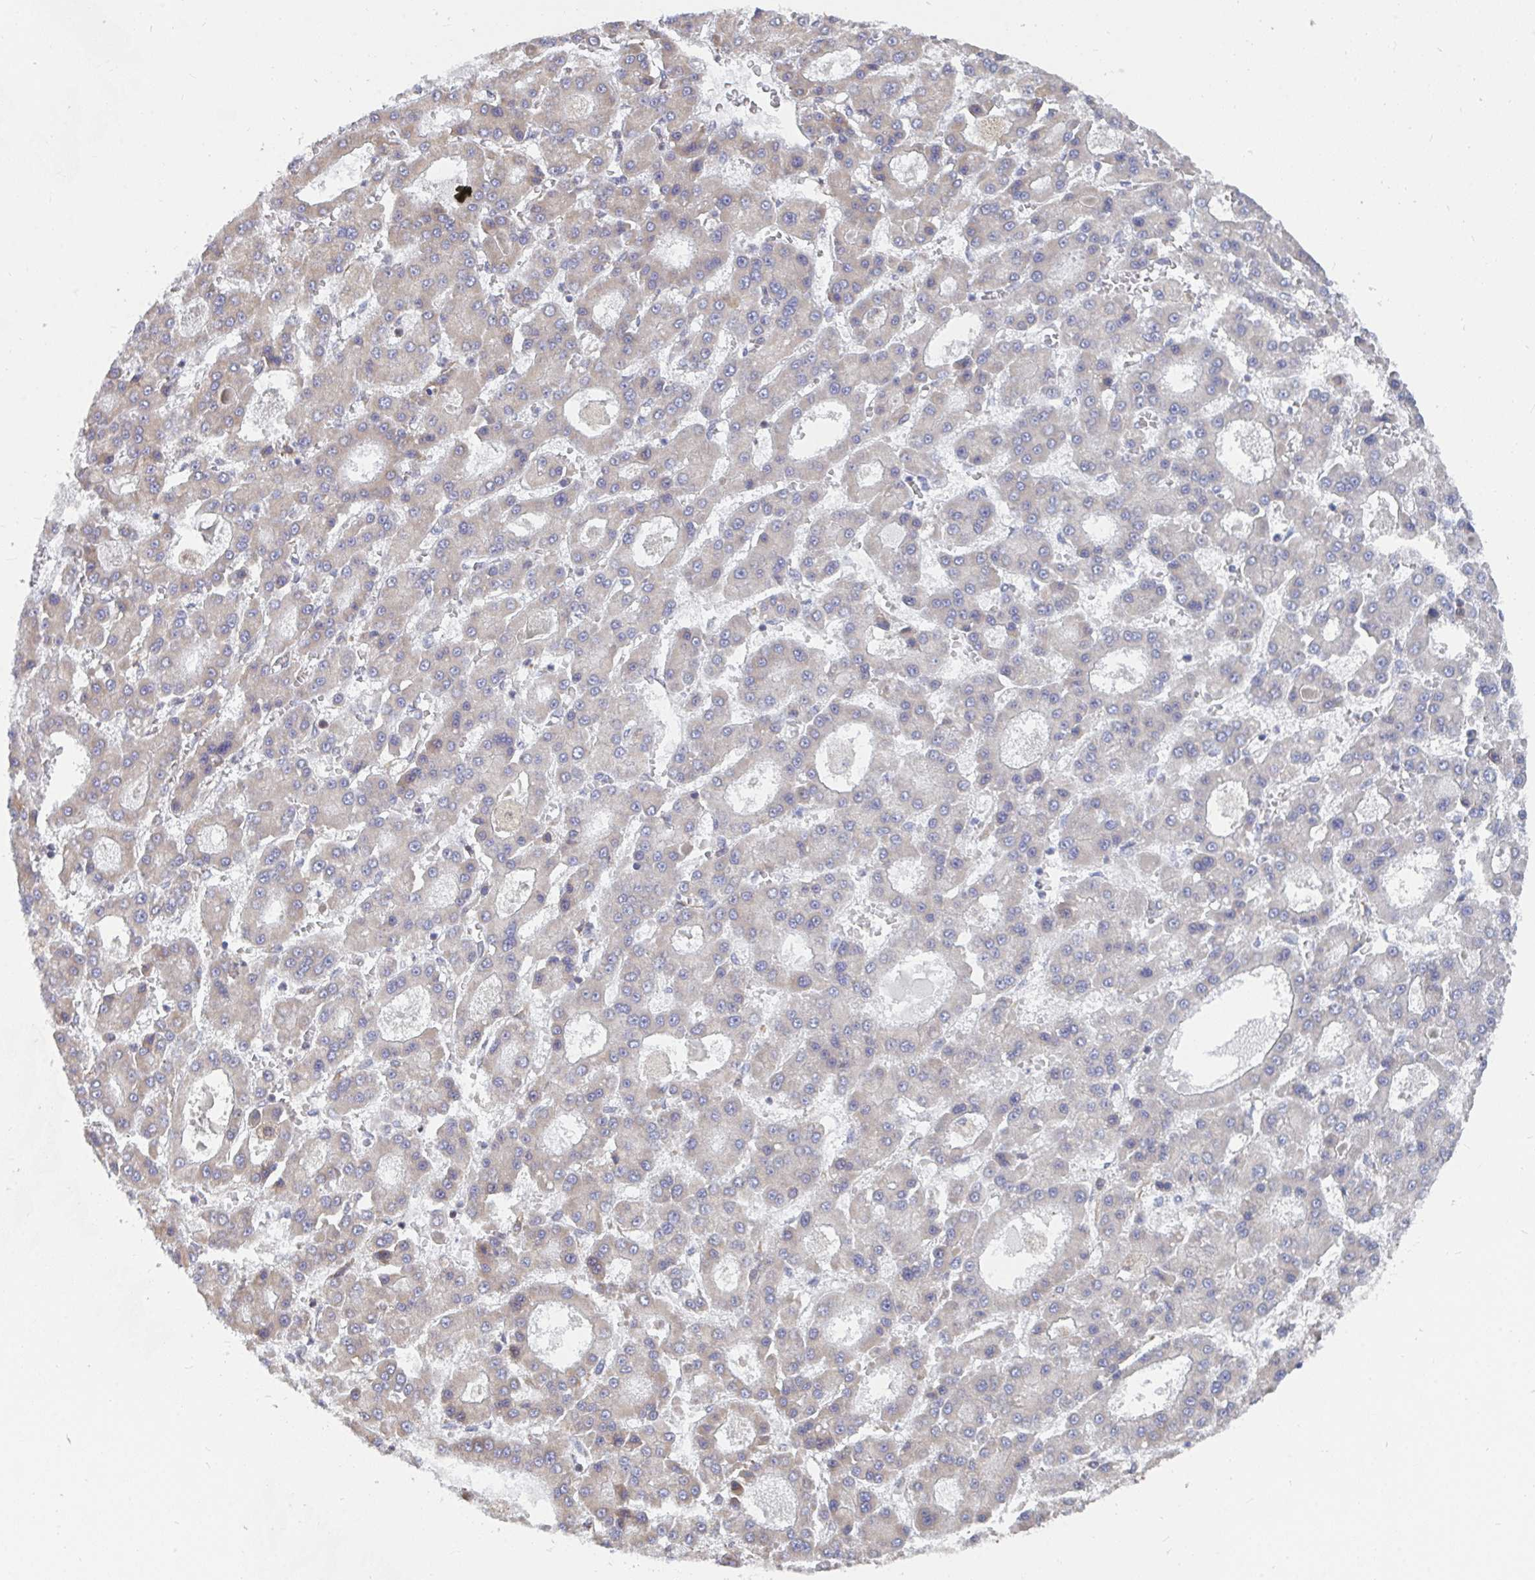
{"staining": {"intensity": "negative", "quantity": "none", "location": "none"}, "tissue": "liver cancer", "cell_type": "Tumor cells", "image_type": "cancer", "snomed": [{"axis": "morphology", "description": "Carcinoma, Hepatocellular, NOS"}, {"axis": "topography", "description": "Liver"}], "caption": "This is an immunohistochemistry (IHC) photomicrograph of human hepatocellular carcinoma (liver). There is no positivity in tumor cells.", "gene": "ELAVL1", "patient": {"sex": "male", "age": 70}}